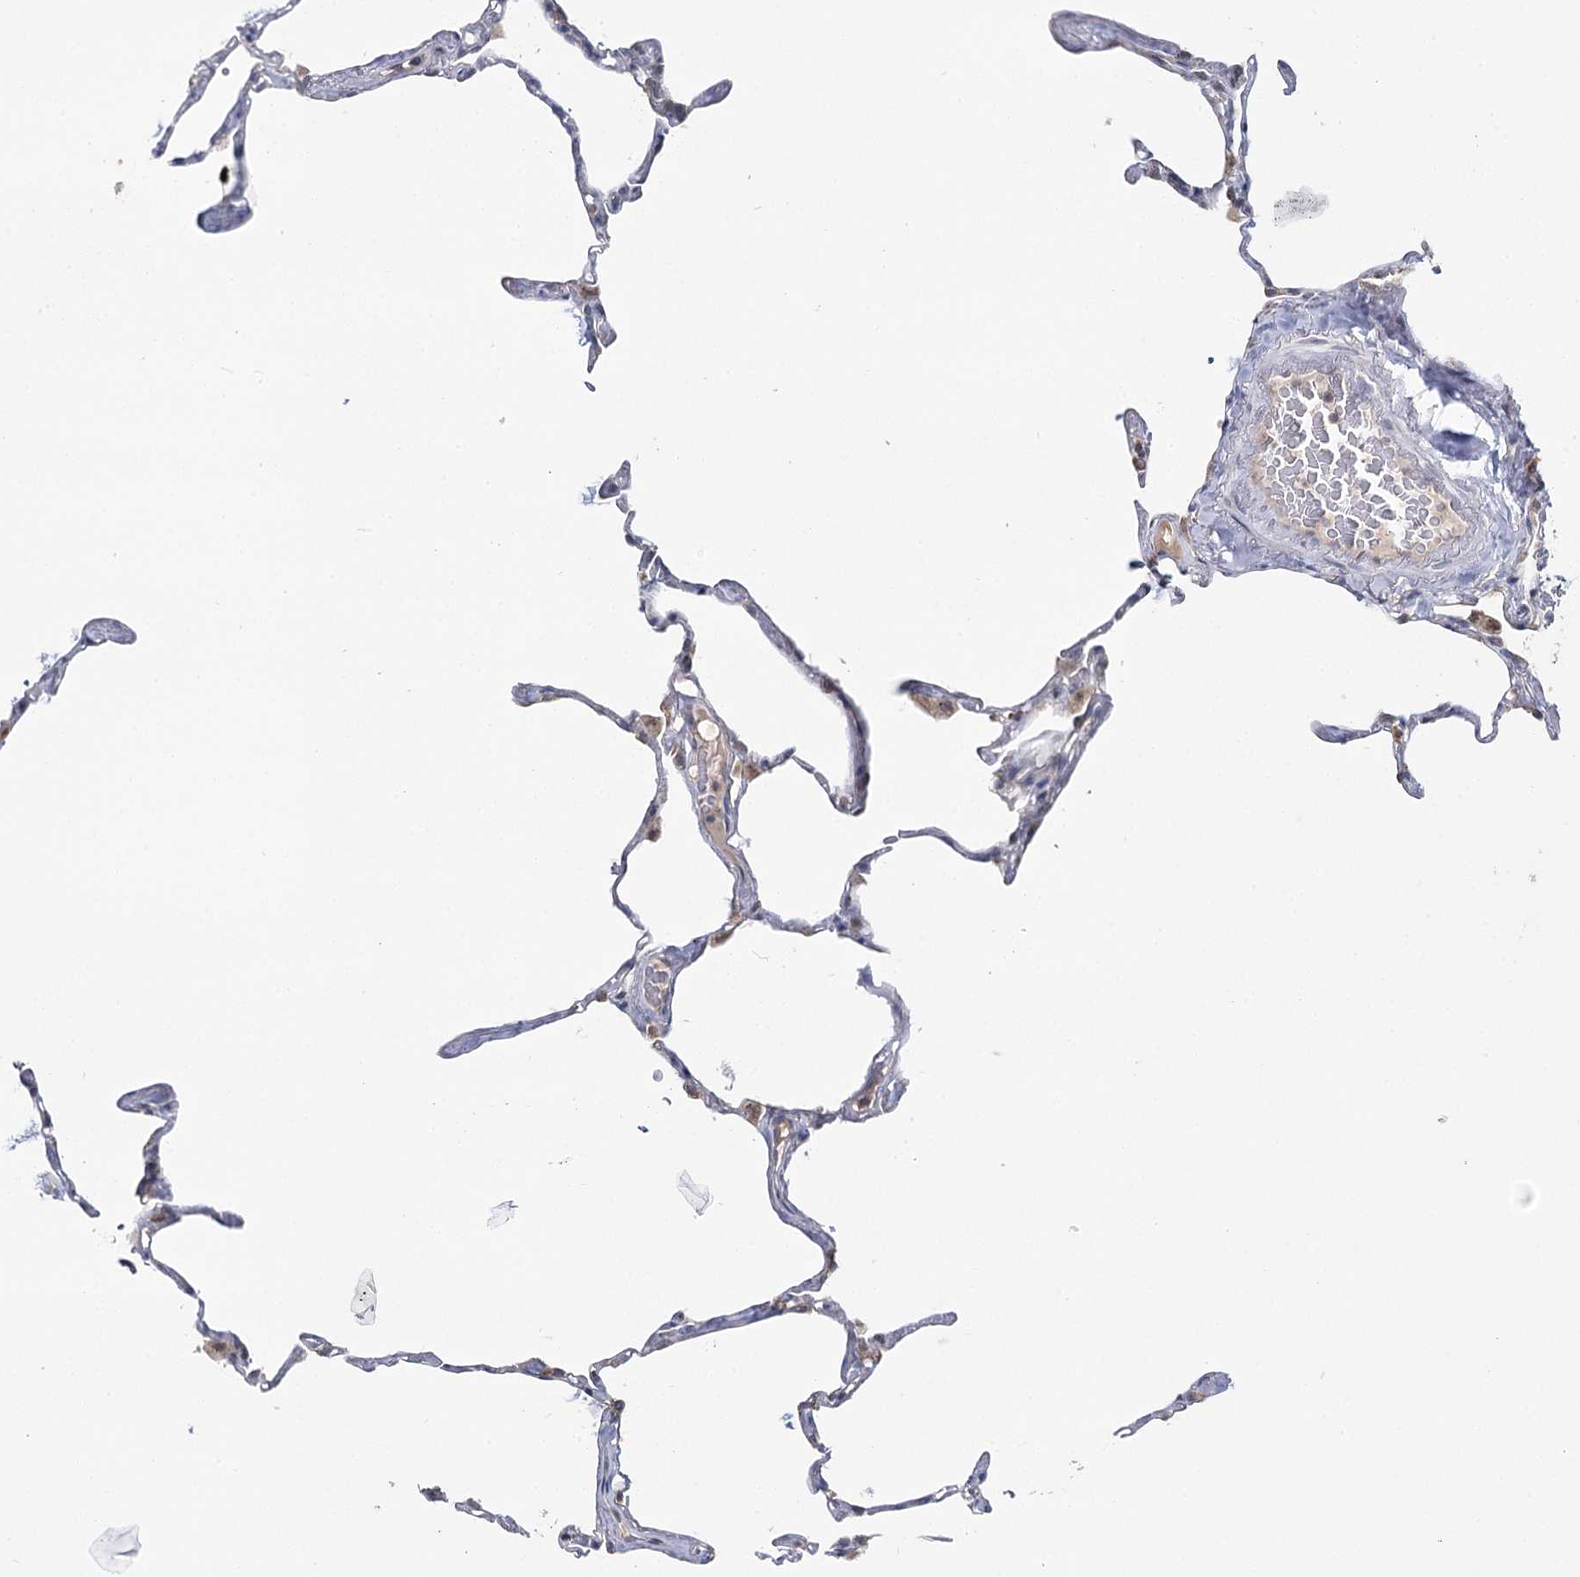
{"staining": {"intensity": "negative", "quantity": "none", "location": "none"}, "tissue": "lung", "cell_type": "Alveolar cells", "image_type": "normal", "snomed": [{"axis": "morphology", "description": "Normal tissue, NOS"}, {"axis": "topography", "description": "Lung"}], "caption": "High magnification brightfield microscopy of benign lung stained with DAB (brown) and counterstained with hematoxylin (blue): alveolar cells show no significant staining.", "gene": "ACOX2", "patient": {"sex": "male", "age": 65}}